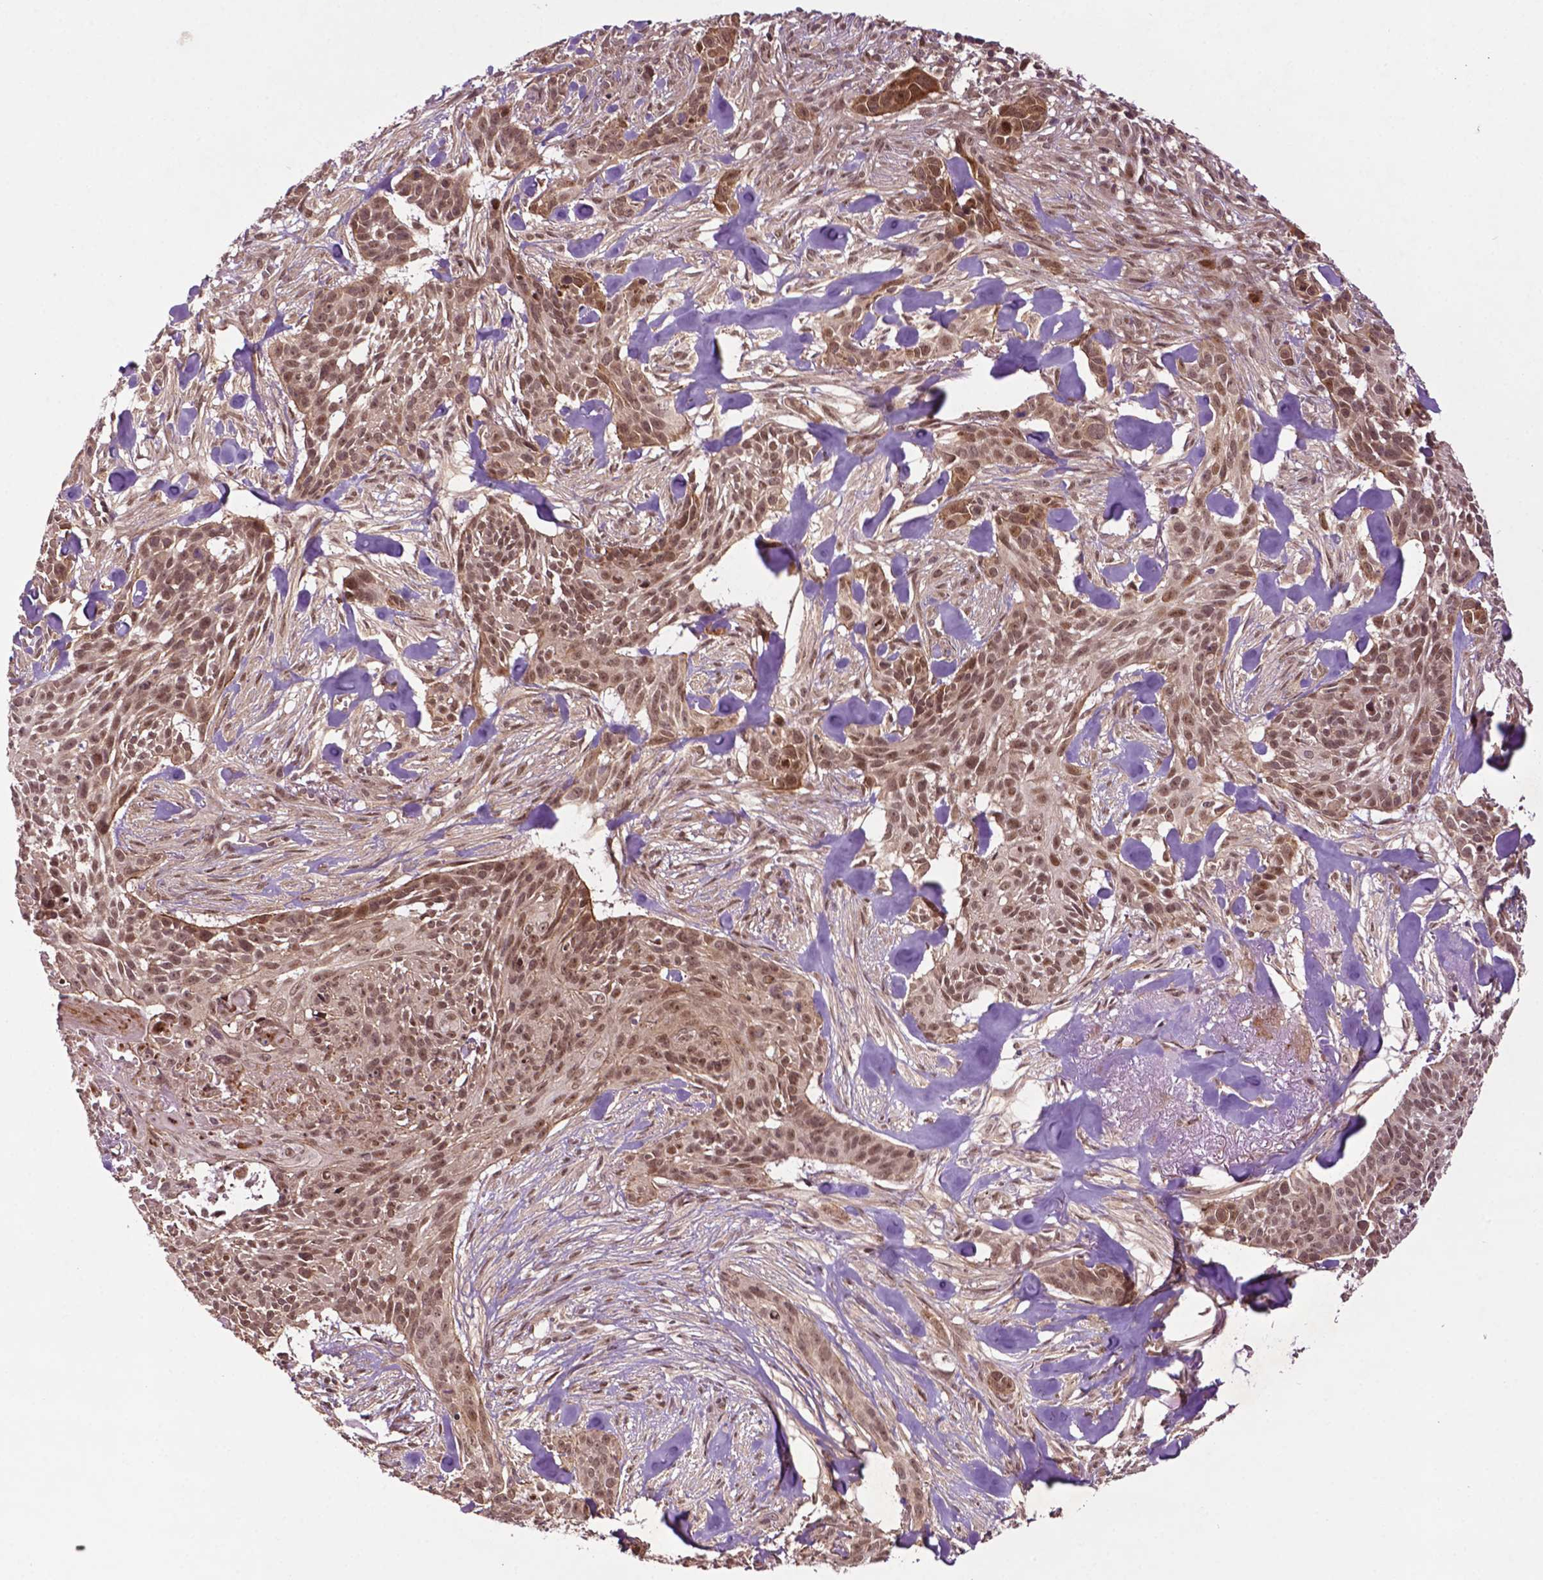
{"staining": {"intensity": "moderate", "quantity": ">75%", "location": "nuclear"}, "tissue": "skin cancer", "cell_type": "Tumor cells", "image_type": "cancer", "snomed": [{"axis": "morphology", "description": "Basal cell carcinoma"}, {"axis": "topography", "description": "Skin"}], "caption": "Moderate nuclear expression for a protein is seen in about >75% of tumor cells of skin basal cell carcinoma using immunohistochemistry.", "gene": "TMX2", "patient": {"sex": "male", "age": 87}}